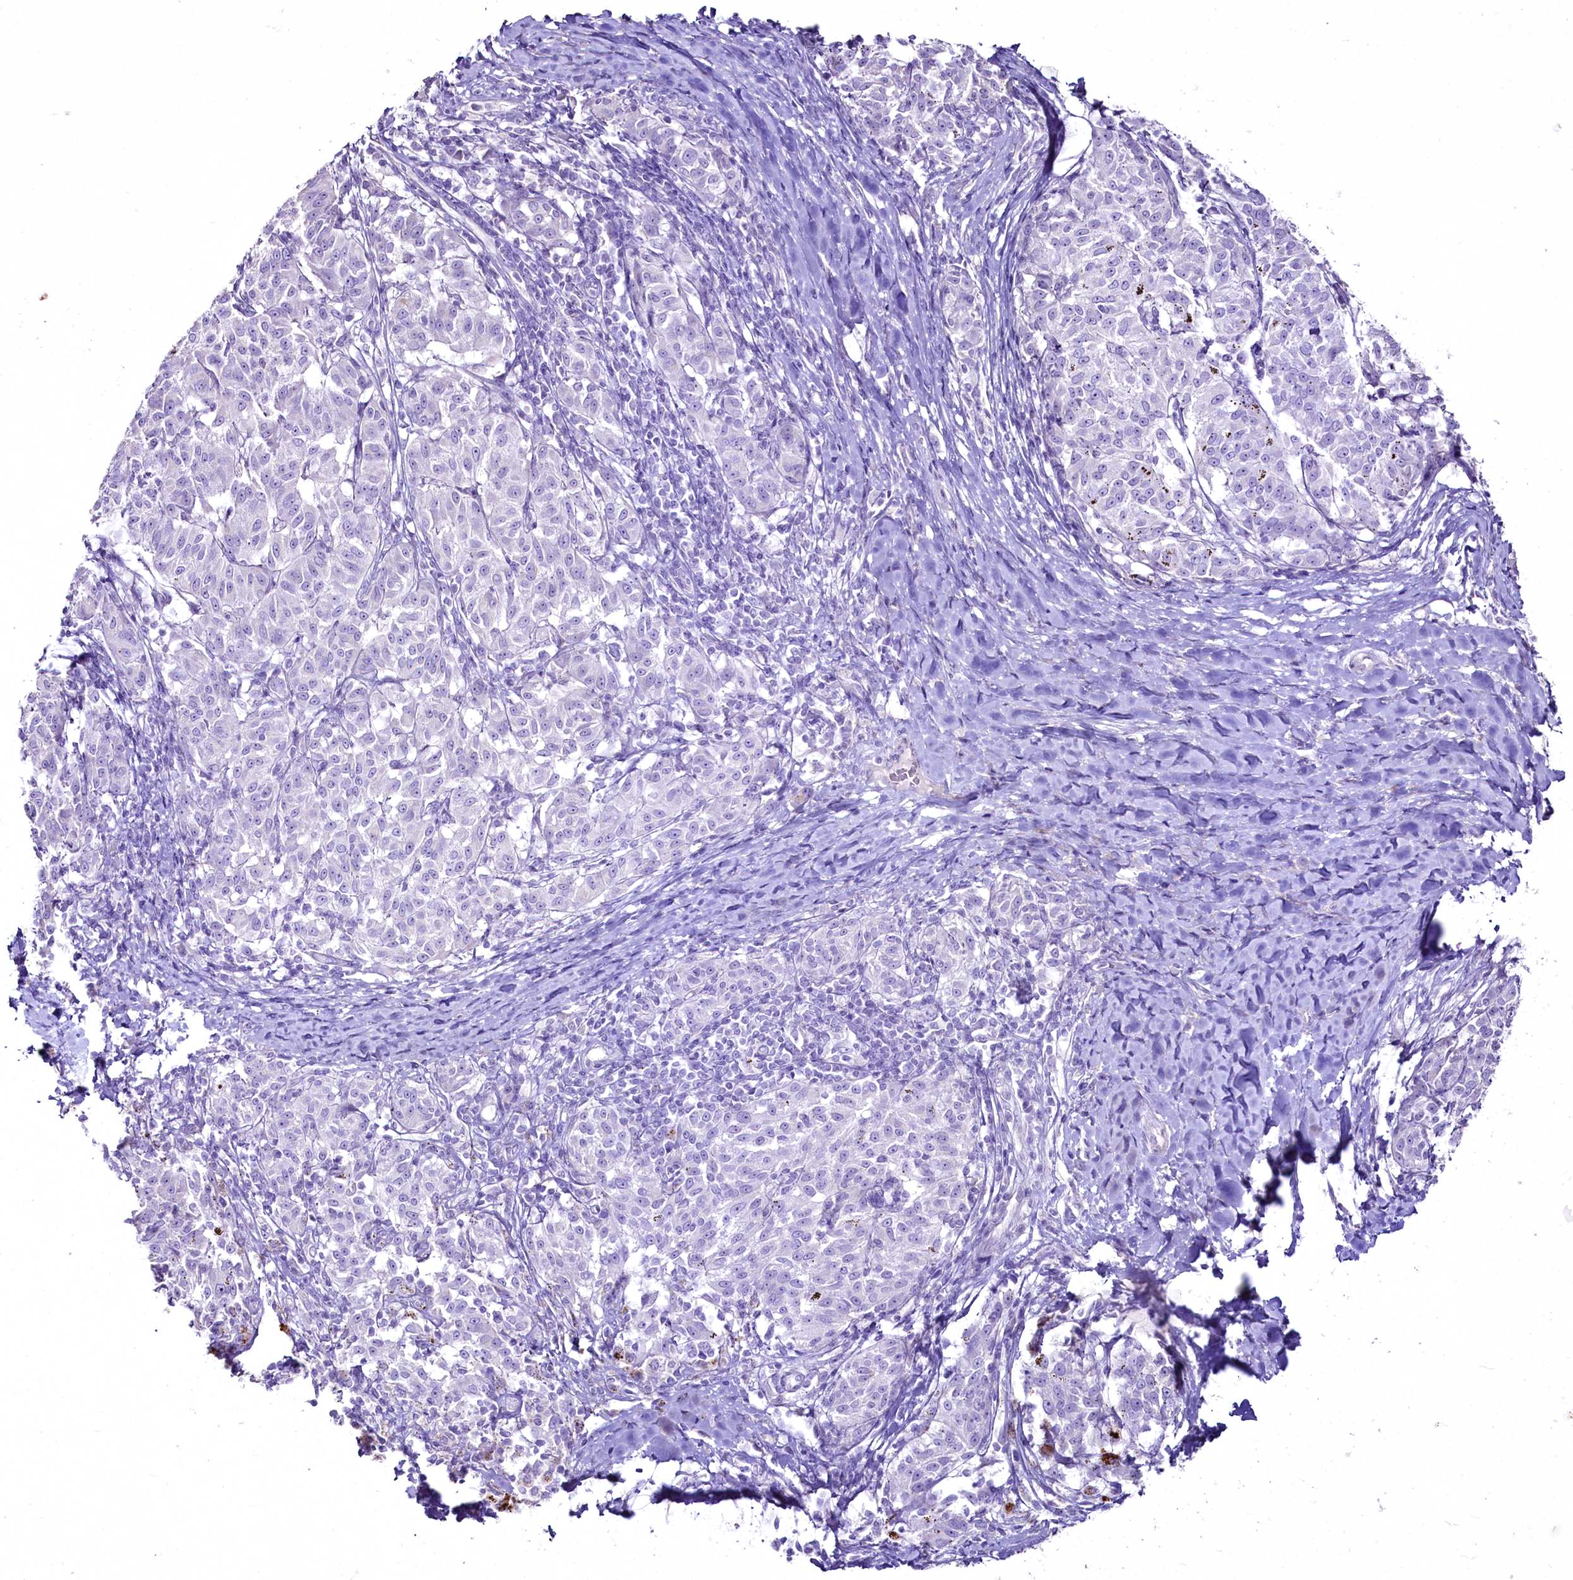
{"staining": {"intensity": "negative", "quantity": "none", "location": "none"}, "tissue": "melanoma", "cell_type": "Tumor cells", "image_type": "cancer", "snomed": [{"axis": "morphology", "description": "Malignant melanoma, NOS"}, {"axis": "topography", "description": "Skin"}], "caption": "The histopathology image reveals no significant staining in tumor cells of melanoma.", "gene": "FAM209B", "patient": {"sex": "female", "age": 72}}